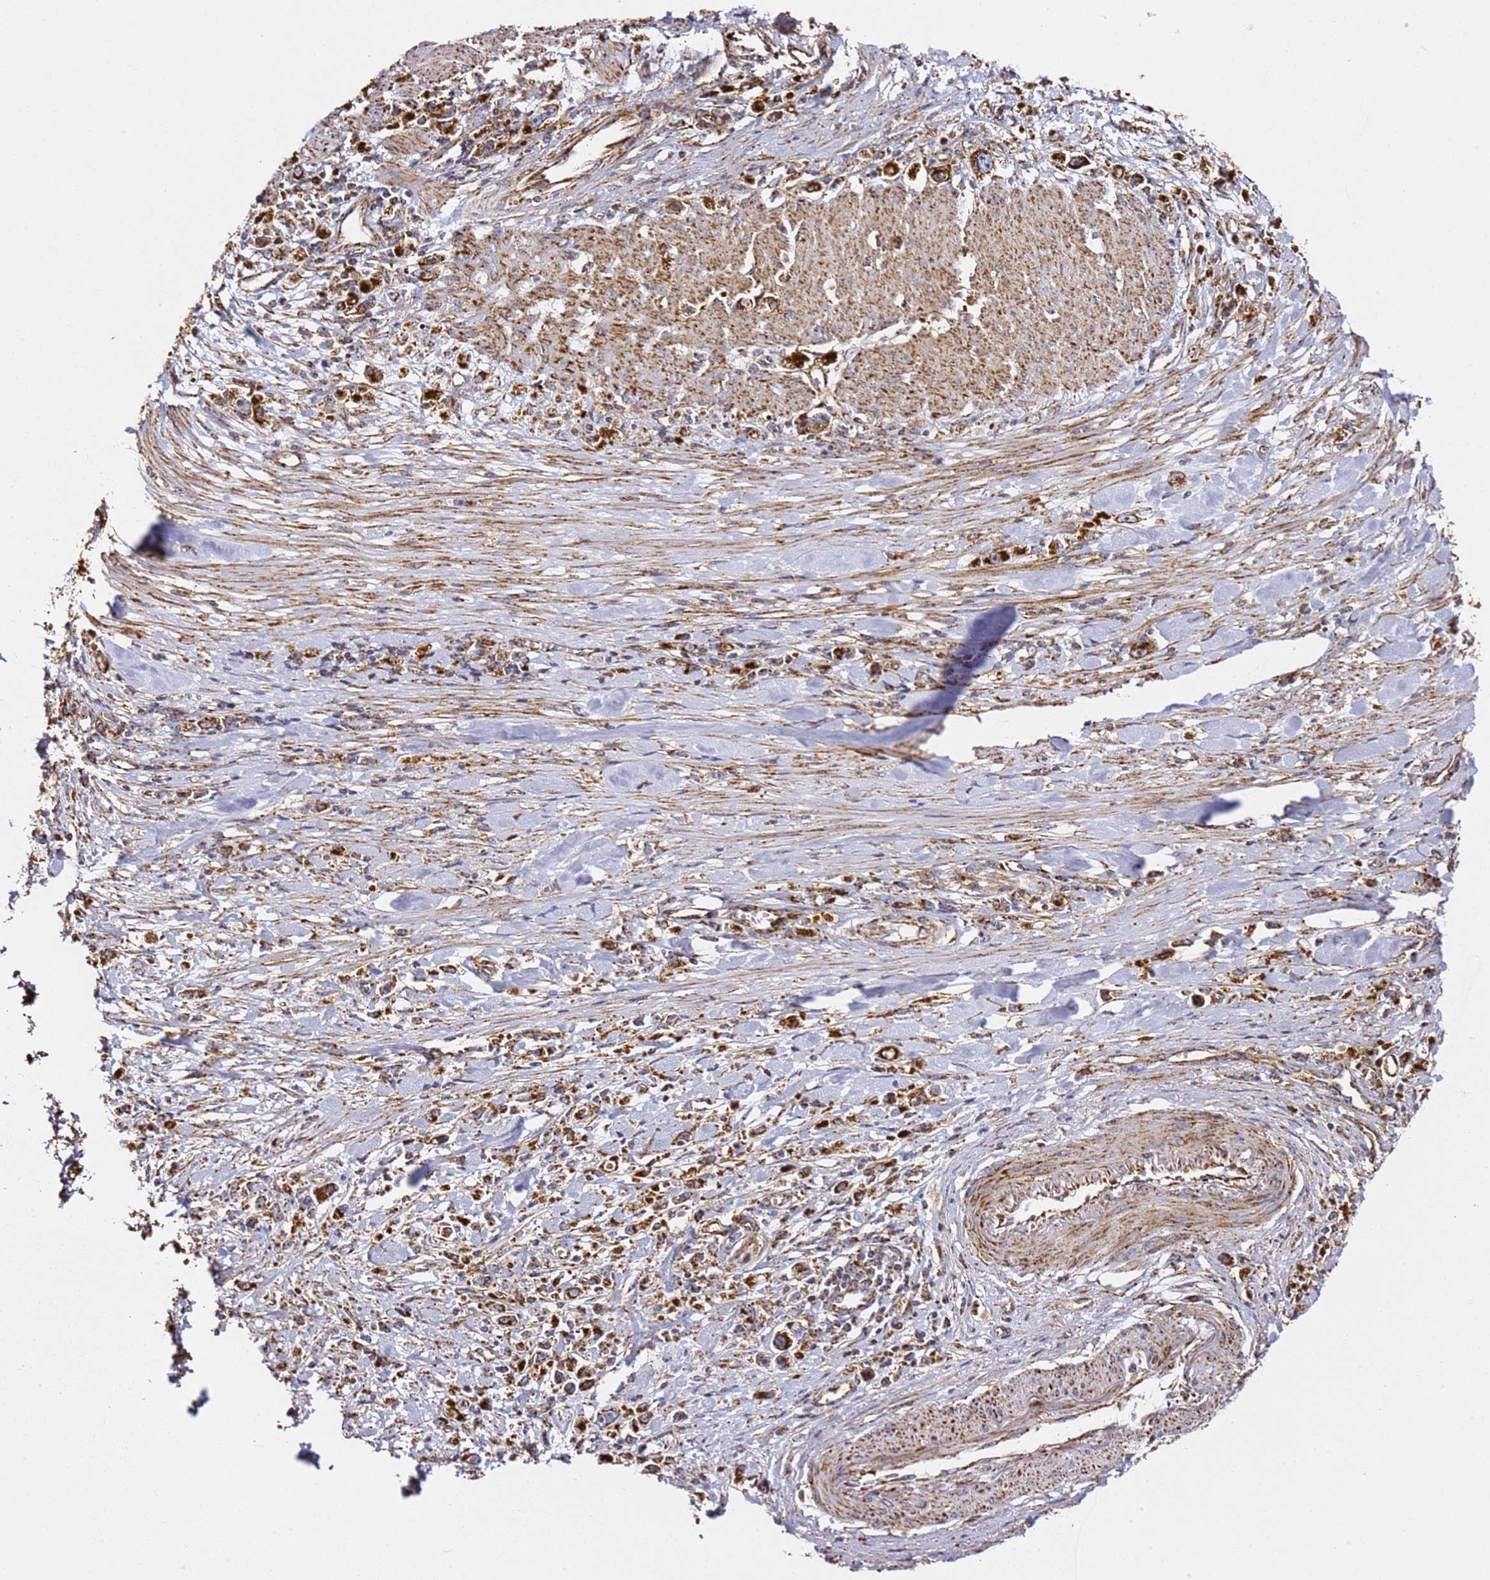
{"staining": {"intensity": "strong", "quantity": ">75%", "location": "cytoplasmic/membranous"}, "tissue": "stomach cancer", "cell_type": "Tumor cells", "image_type": "cancer", "snomed": [{"axis": "morphology", "description": "Adenocarcinoma, NOS"}, {"axis": "topography", "description": "Stomach"}], "caption": "A high-resolution image shows immunohistochemistry staining of stomach adenocarcinoma, which exhibits strong cytoplasmic/membranous expression in approximately >75% of tumor cells. The staining was performed using DAB to visualize the protein expression in brown, while the nuclei were stained in blue with hematoxylin (Magnification: 20x).", "gene": "NDUFA3", "patient": {"sex": "female", "age": 59}}